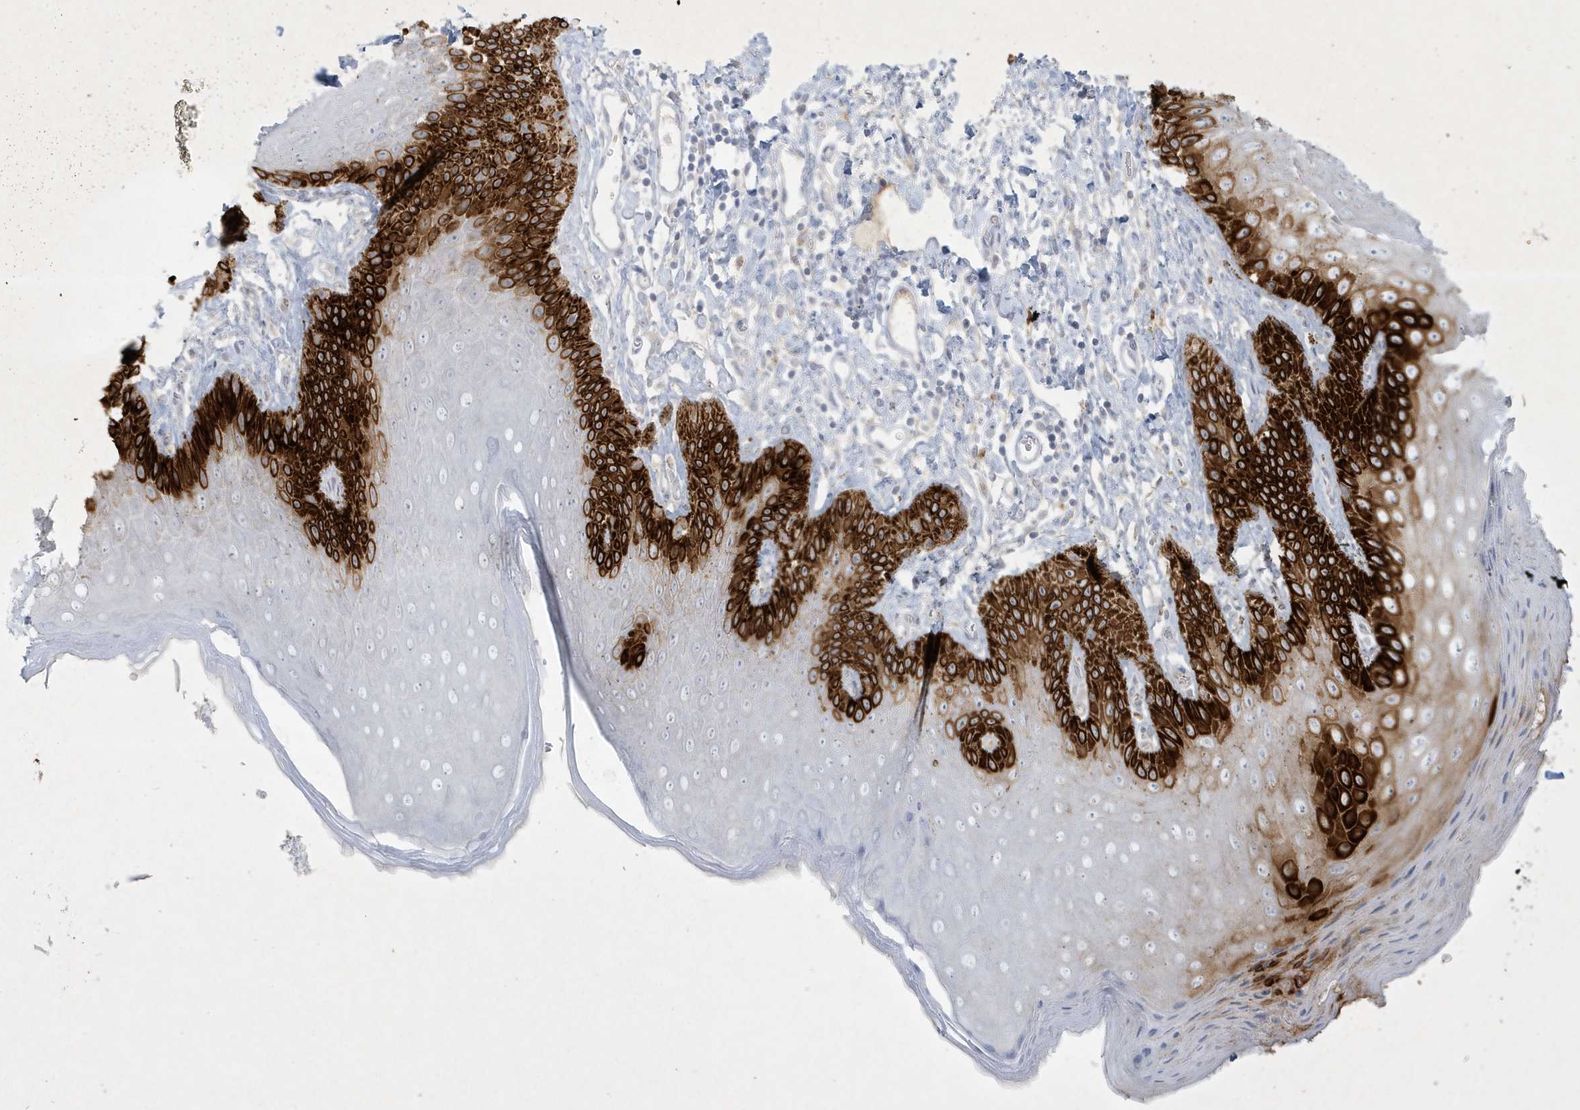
{"staining": {"intensity": "strong", "quantity": "<25%", "location": "cytoplasmic/membranous"}, "tissue": "skin", "cell_type": "Epidermal cells", "image_type": "normal", "snomed": [{"axis": "morphology", "description": "Normal tissue, NOS"}, {"axis": "topography", "description": "Anal"}], "caption": "Immunohistochemical staining of normal human skin demonstrates strong cytoplasmic/membranous protein staining in about <25% of epidermal cells. The protein is stained brown, and the nuclei are stained in blue (DAB (3,3'-diaminobenzidine) IHC with brightfield microscopy, high magnification).", "gene": "CCDC24", "patient": {"sex": "male", "age": 44}}